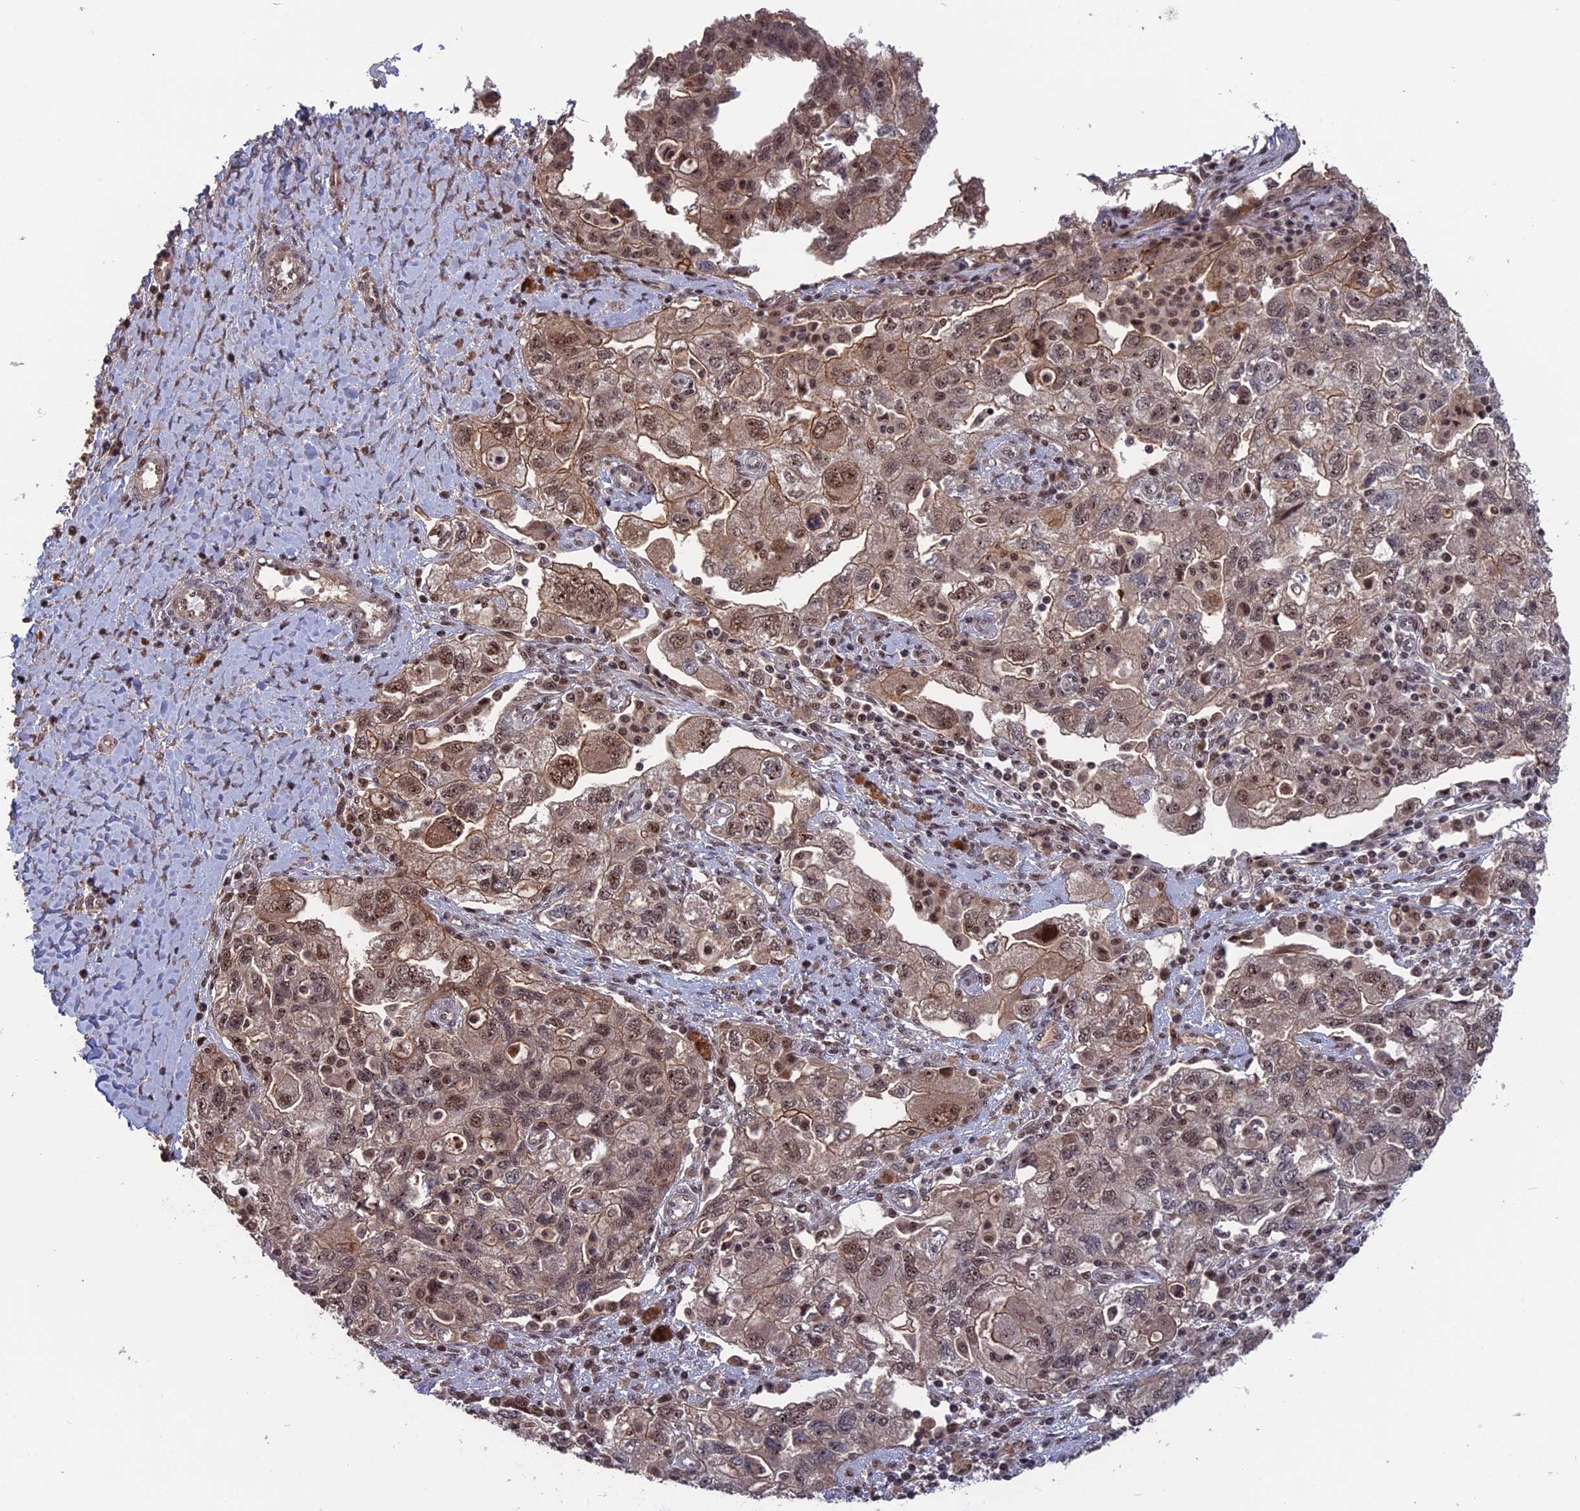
{"staining": {"intensity": "moderate", "quantity": "25%-75%", "location": "cytoplasmic/membranous,nuclear"}, "tissue": "ovarian cancer", "cell_type": "Tumor cells", "image_type": "cancer", "snomed": [{"axis": "morphology", "description": "Carcinoma, NOS"}, {"axis": "morphology", "description": "Cystadenocarcinoma, serous, NOS"}, {"axis": "topography", "description": "Ovary"}], "caption": "High-power microscopy captured an immunohistochemistry (IHC) histopathology image of ovarian cancer, revealing moderate cytoplasmic/membranous and nuclear positivity in approximately 25%-75% of tumor cells. (DAB = brown stain, brightfield microscopy at high magnification).", "gene": "CACTIN", "patient": {"sex": "female", "age": 69}}